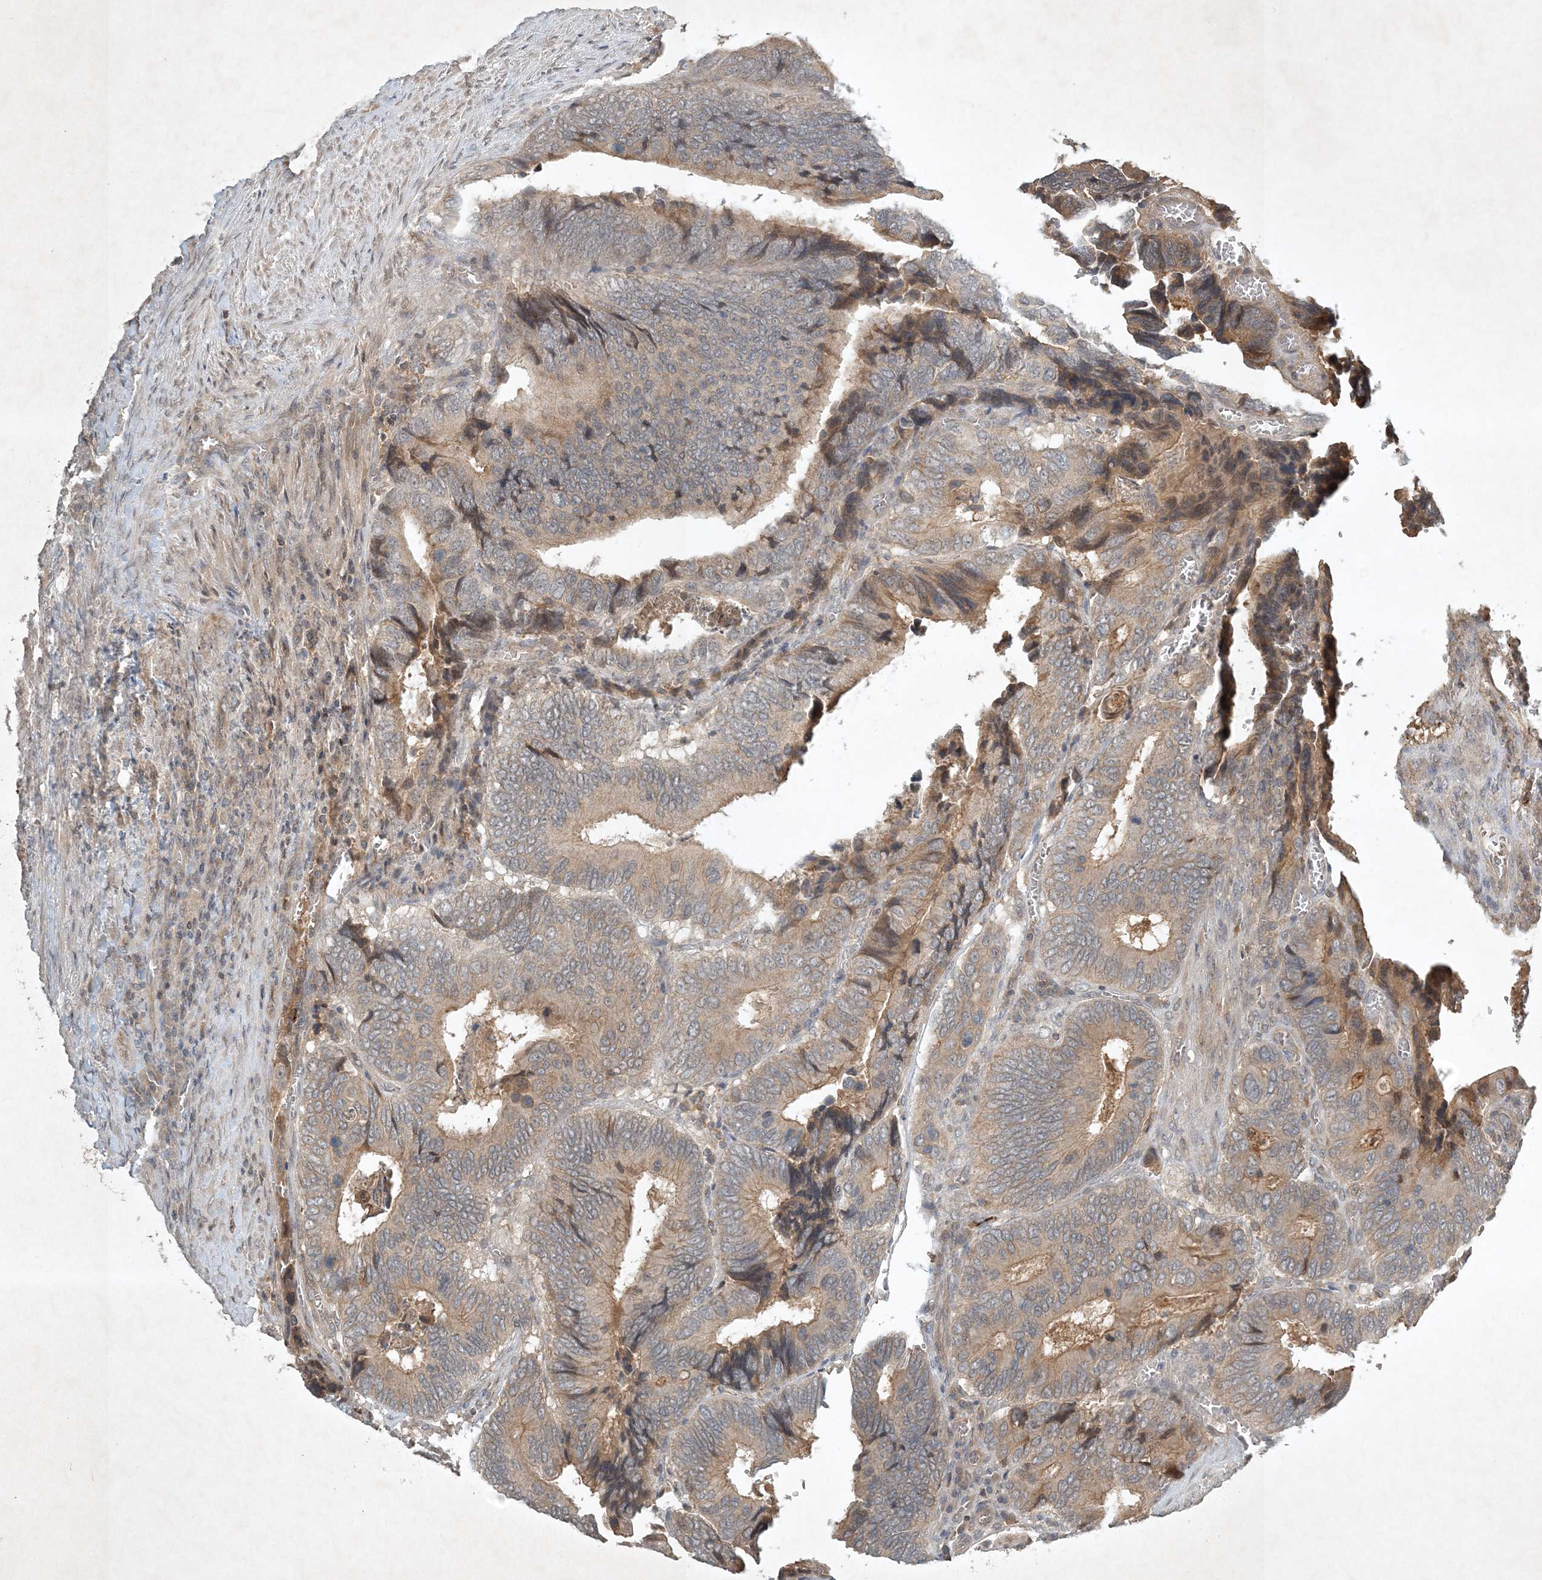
{"staining": {"intensity": "weak", "quantity": ">75%", "location": "cytoplasmic/membranous"}, "tissue": "colorectal cancer", "cell_type": "Tumor cells", "image_type": "cancer", "snomed": [{"axis": "morphology", "description": "Adenocarcinoma, NOS"}, {"axis": "topography", "description": "Colon"}], "caption": "The photomicrograph displays staining of colorectal adenocarcinoma, revealing weak cytoplasmic/membranous protein positivity (brown color) within tumor cells.", "gene": "TNFAIP6", "patient": {"sex": "male", "age": 72}}